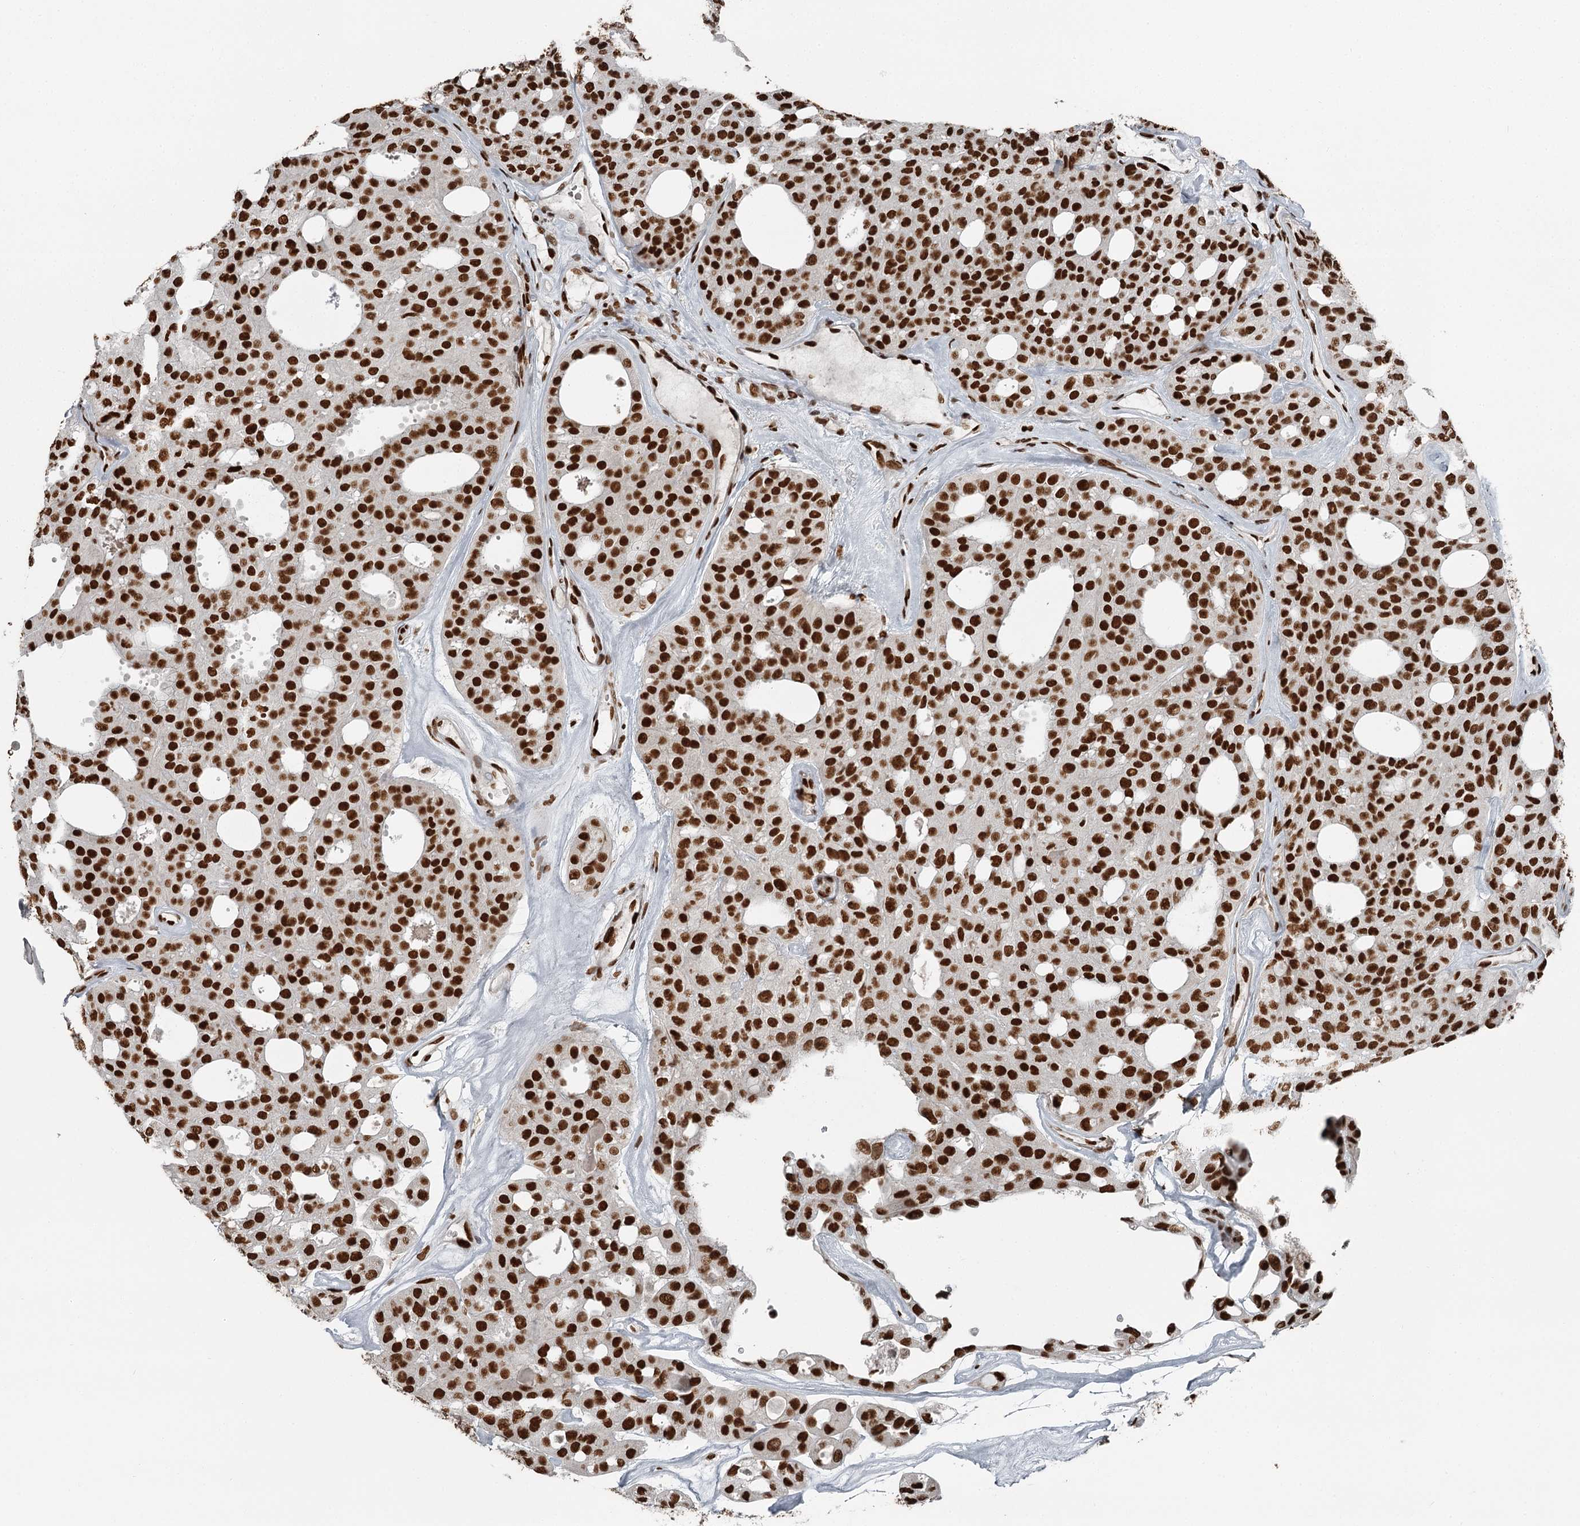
{"staining": {"intensity": "strong", "quantity": ">75%", "location": "nuclear"}, "tissue": "thyroid cancer", "cell_type": "Tumor cells", "image_type": "cancer", "snomed": [{"axis": "morphology", "description": "Follicular adenoma carcinoma, NOS"}, {"axis": "topography", "description": "Thyroid gland"}], "caption": "This is a histology image of IHC staining of thyroid follicular adenoma carcinoma, which shows strong staining in the nuclear of tumor cells.", "gene": "RBBP7", "patient": {"sex": "male", "age": 75}}